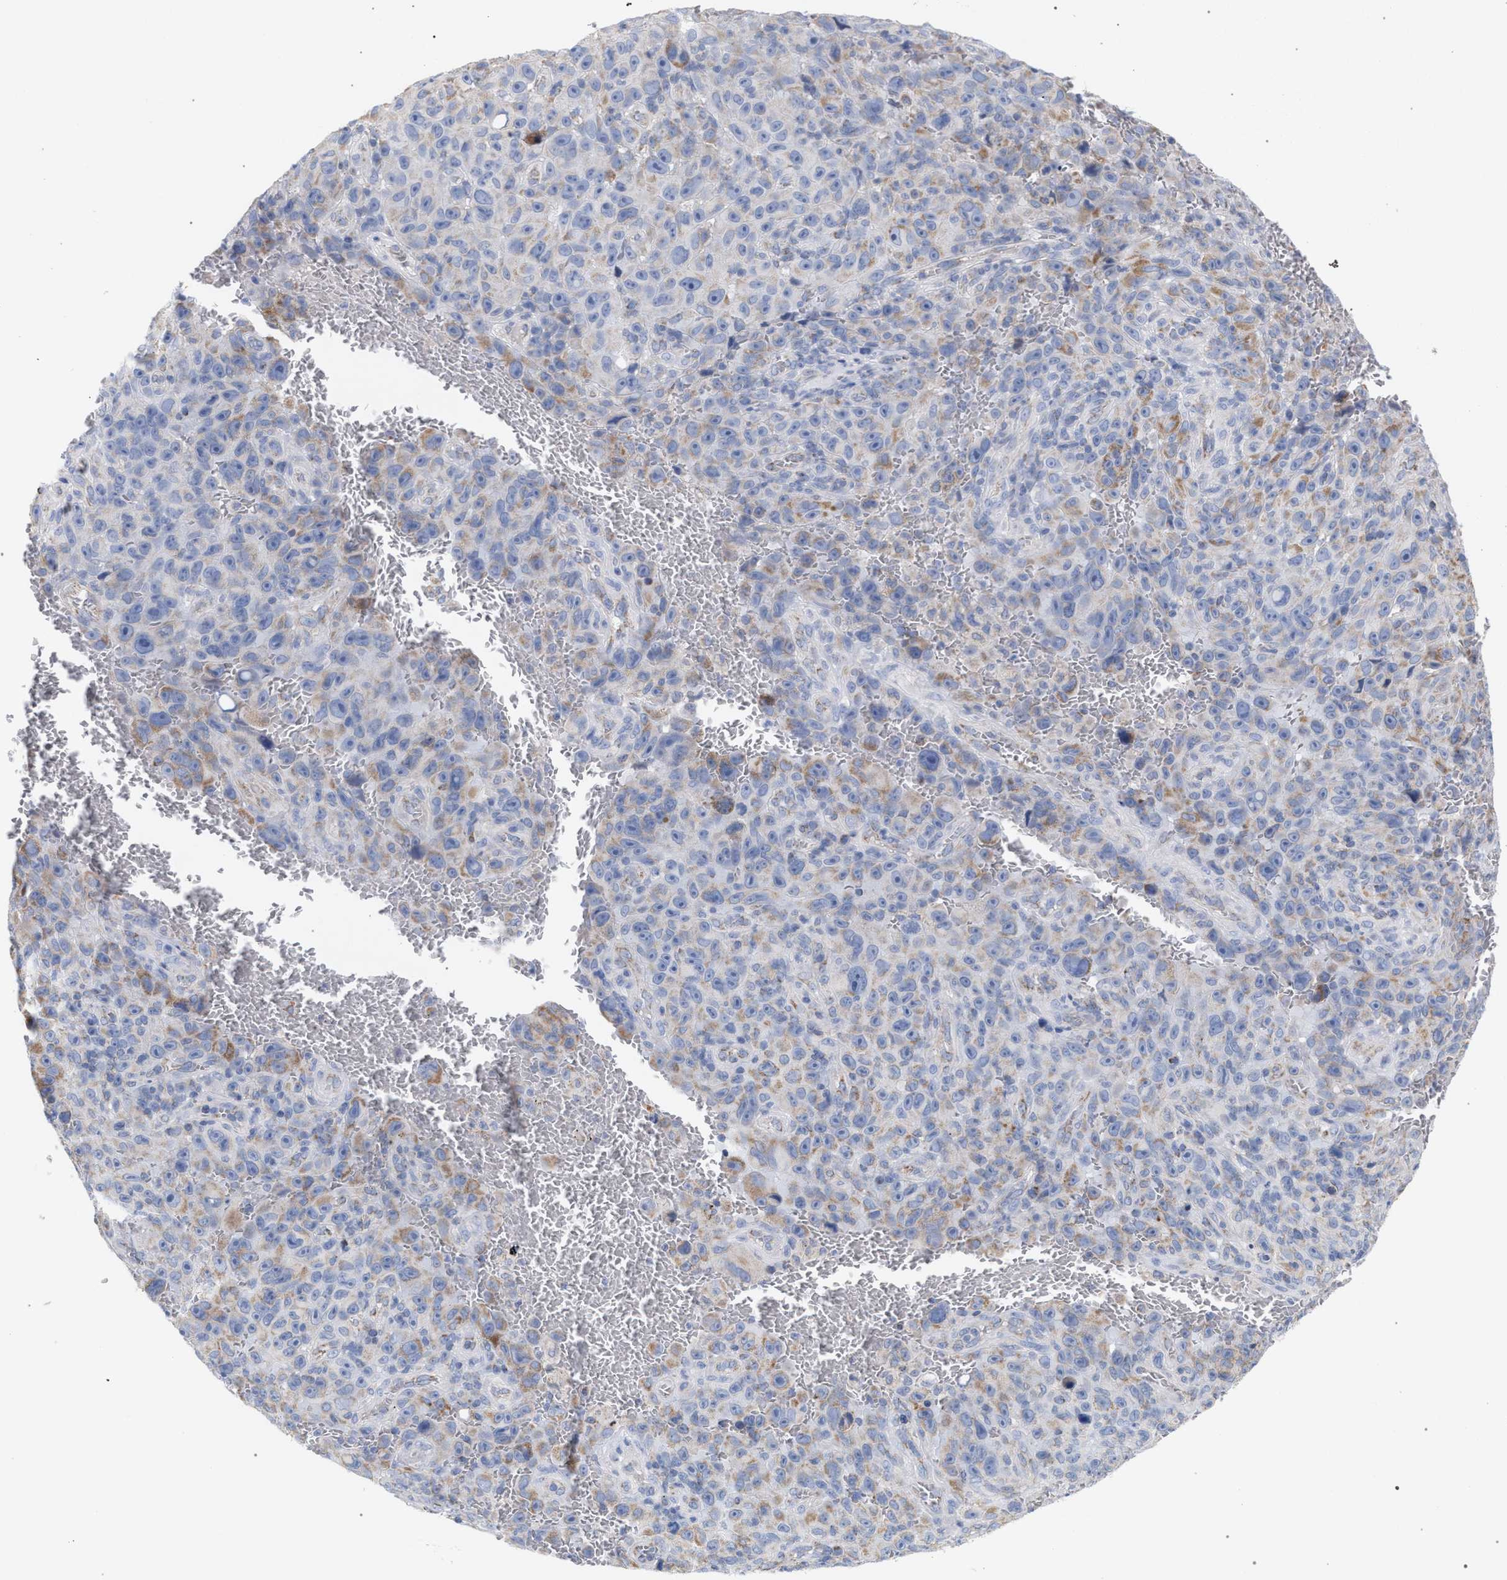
{"staining": {"intensity": "moderate", "quantity": "<25%", "location": "cytoplasmic/membranous"}, "tissue": "melanoma", "cell_type": "Tumor cells", "image_type": "cancer", "snomed": [{"axis": "morphology", "description": "Malignant melanoma, NOS"}, {"axis": "topography", "description": "Skin"}], "caption": "This micrograph reveals immunohistochemistry (IHC) staining of melanoma, with low moderate cytoplasmic/membranous positivity in approximately <25% of tumor cells.", "gene": "ECI2", "patient": {"sex": "female", "age": 82}}